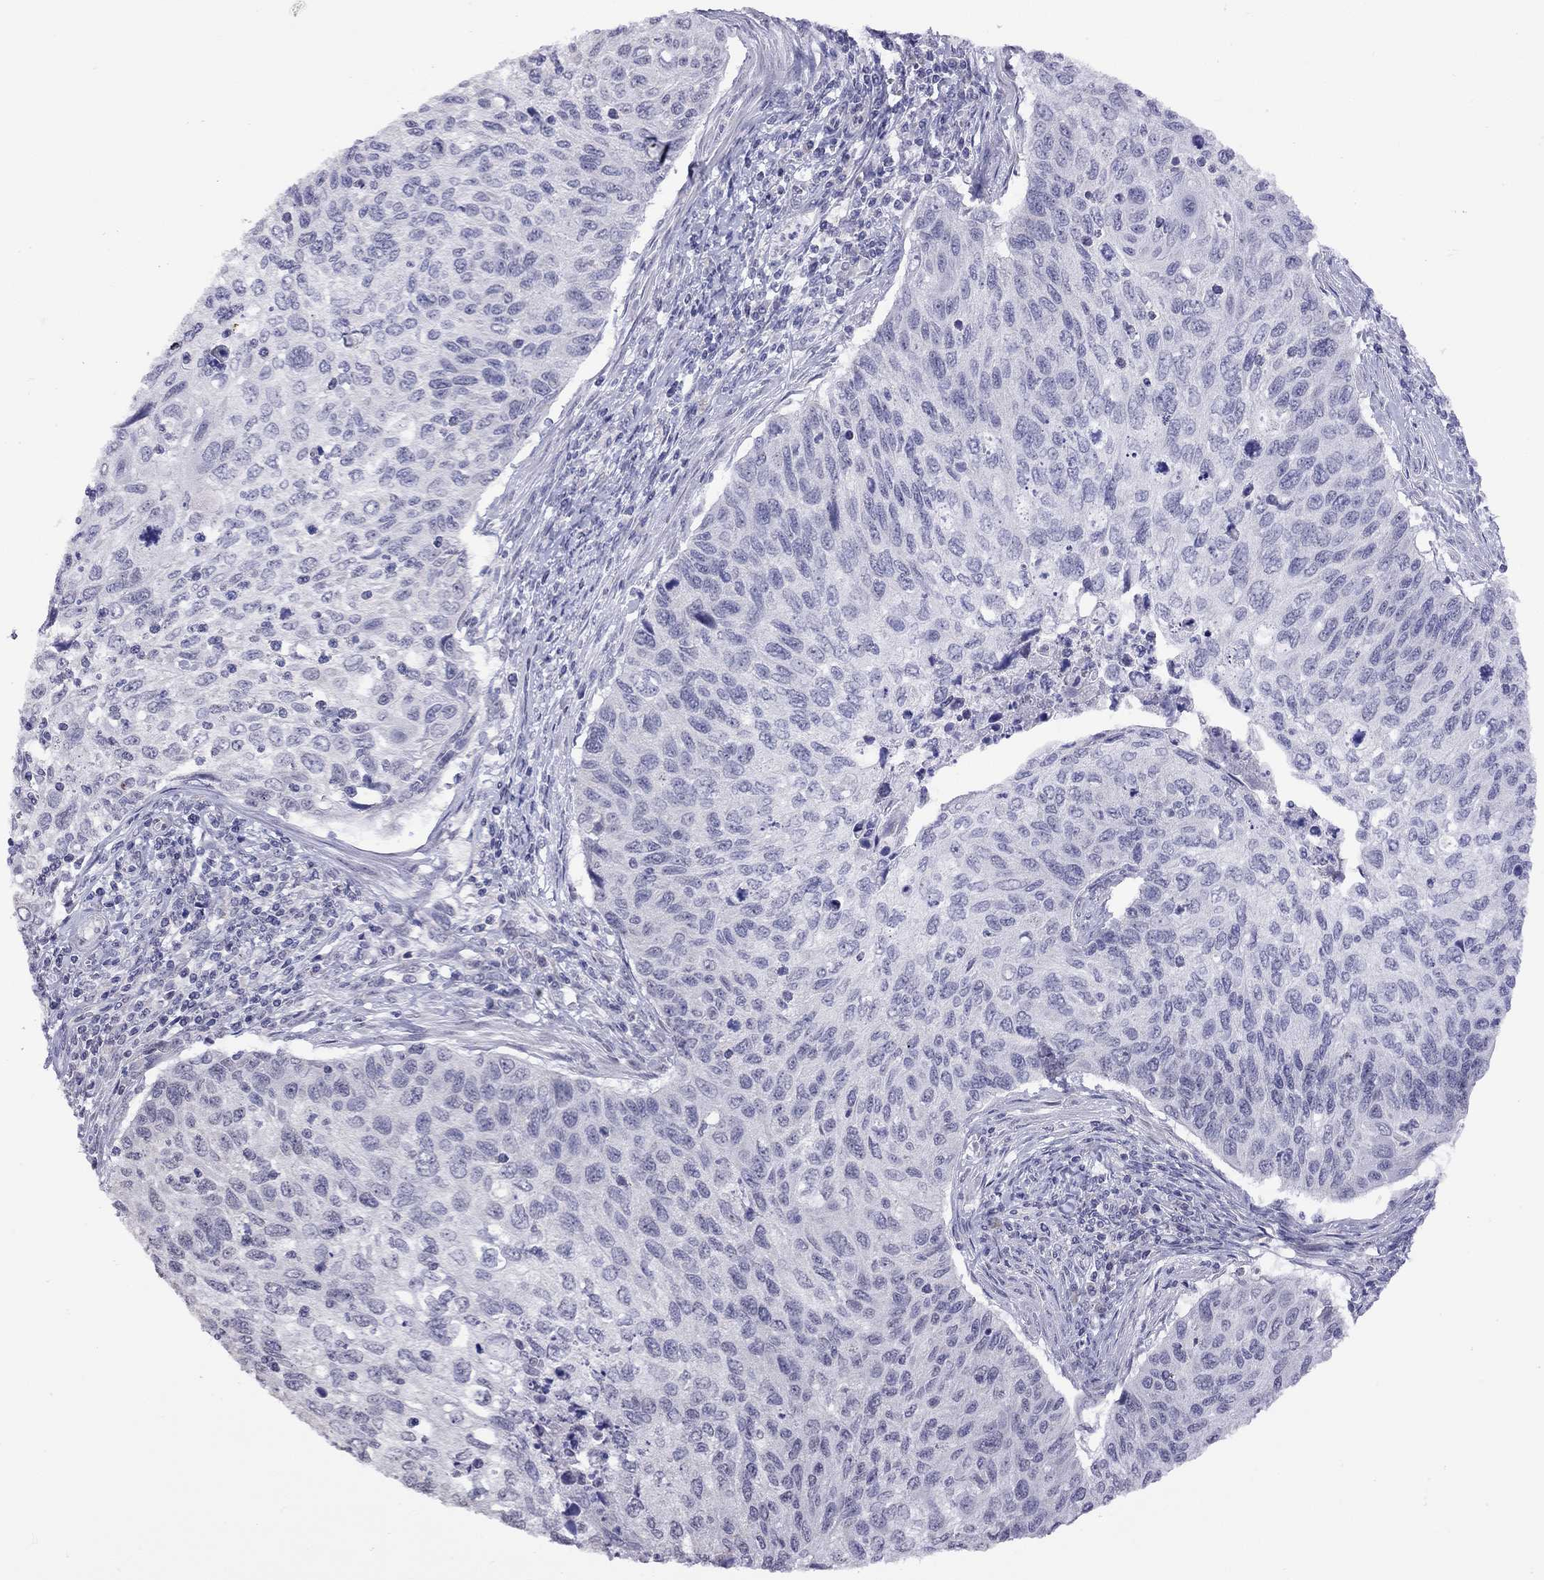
{"staining": {"intensity": "negative", "quantity": "none", "location": "none"}, "tissue": "cervical cancer", "cell_type": "Tumor cells", "image_type": "cancer", "snomed": [{"axis": "morphology", "description": "Squamous cell carcinoma, NOS"}, {"axis": "topography", "description": "Cervix"}], "caption": "Micrograph shows no significant protein positivity in tumor cells of cervical cancer.", "gene": "HES5", "patient": {"sex": "female", "age": 70}}